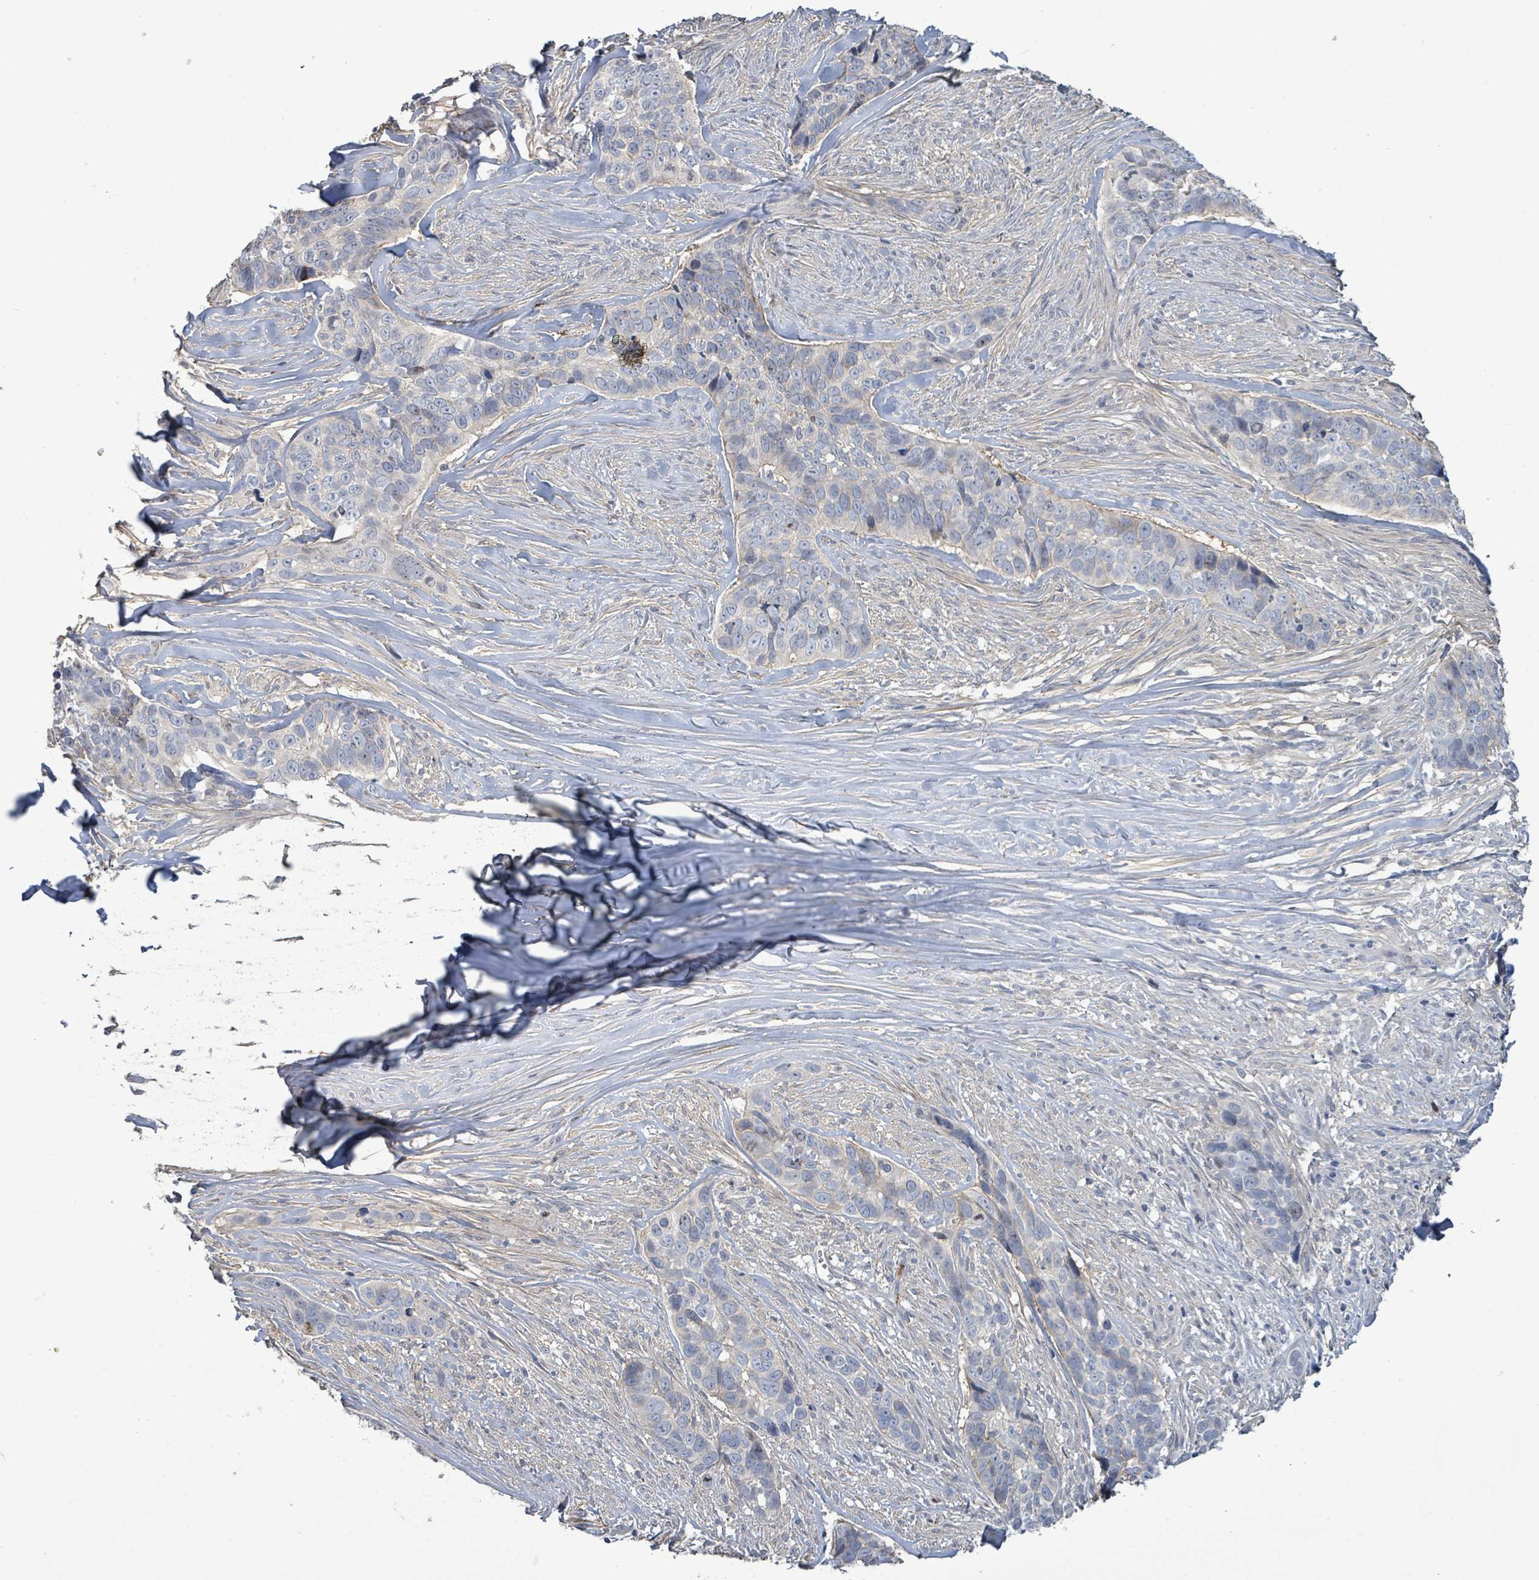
{"staining": {"intensity": "negative", "quantity": "none", "location": "none"}, "tissue": "skin cancer", "cell_type": "Tumor cells", "image_type": "cancer", "snomed": [{"axis": "morphology", "description": "Basal cell carcinoma"}, {"axis": "topography", "description": "Skin"}], "caption": "Skin basal cell carcinoma stained for a protein using immunohistochemistry (IHC) shows no expression tumor cells.", "gene": "KRAS", "patient": {"sex": "female", "age": 82}}